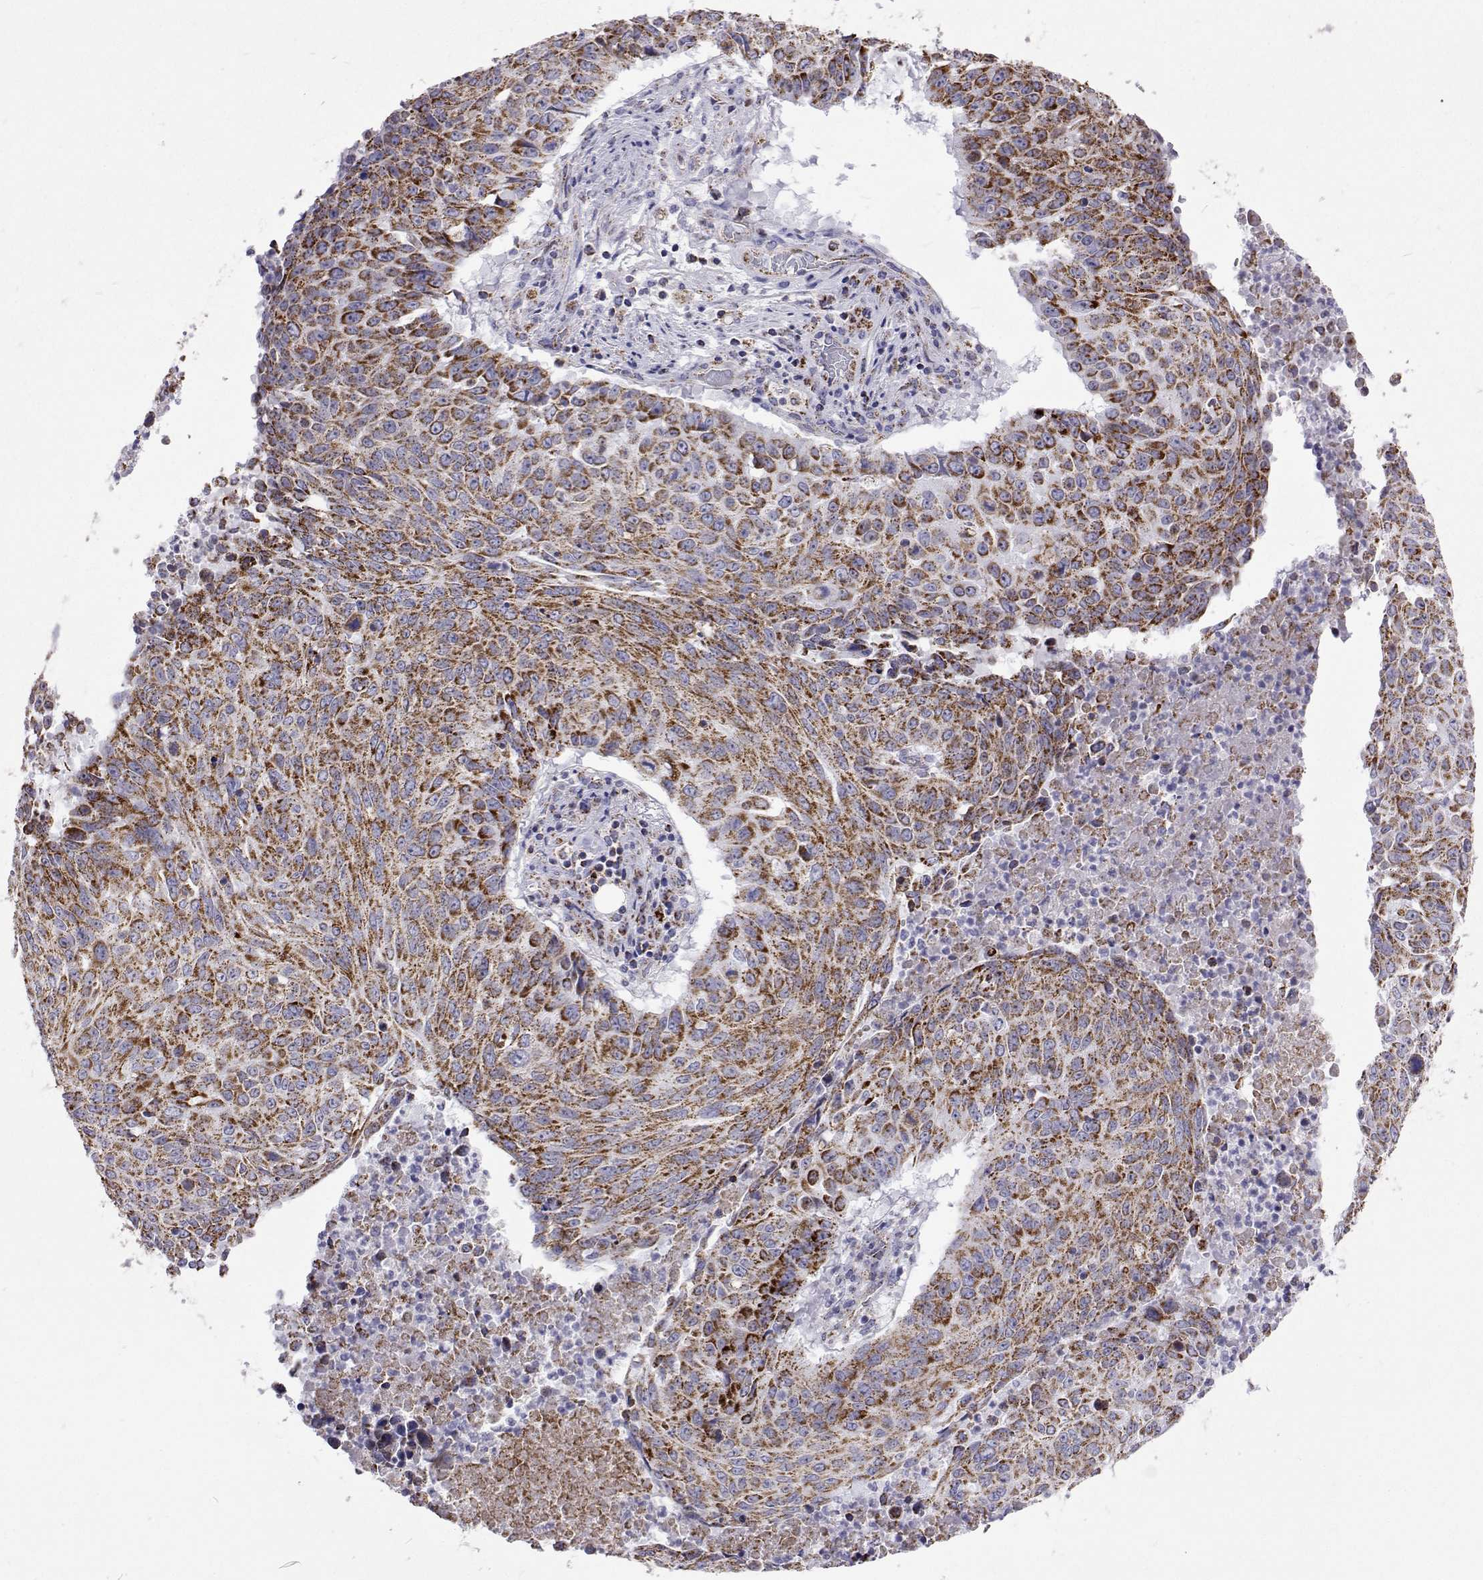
{"staining": {"intensity": "strong", "quantity": "25%-75%", "location": "cytoplasmic/membranous"}, "tissue": "lung cancer", "cell_type": "Tumor cells", "image_type": "cancer", "snomed": [{"axis": "morphology", "description": "Normal tissue, NOS"}, {"axis": "morphology", "description": "Squamous cell carcinoma, NOS"}, {"axis": "topography", "description": "Bronchus"}, {"axis": "topography", "description": "Lung"}], "caption": "Immunohistochemical staining of lung cancer exhibits high levels of strong cytoplasmic/membranous protein staining in about 25%-75% of tumor cells.", "gene": "MCCC2", "patient": {"sex": "male", "age": 64}}